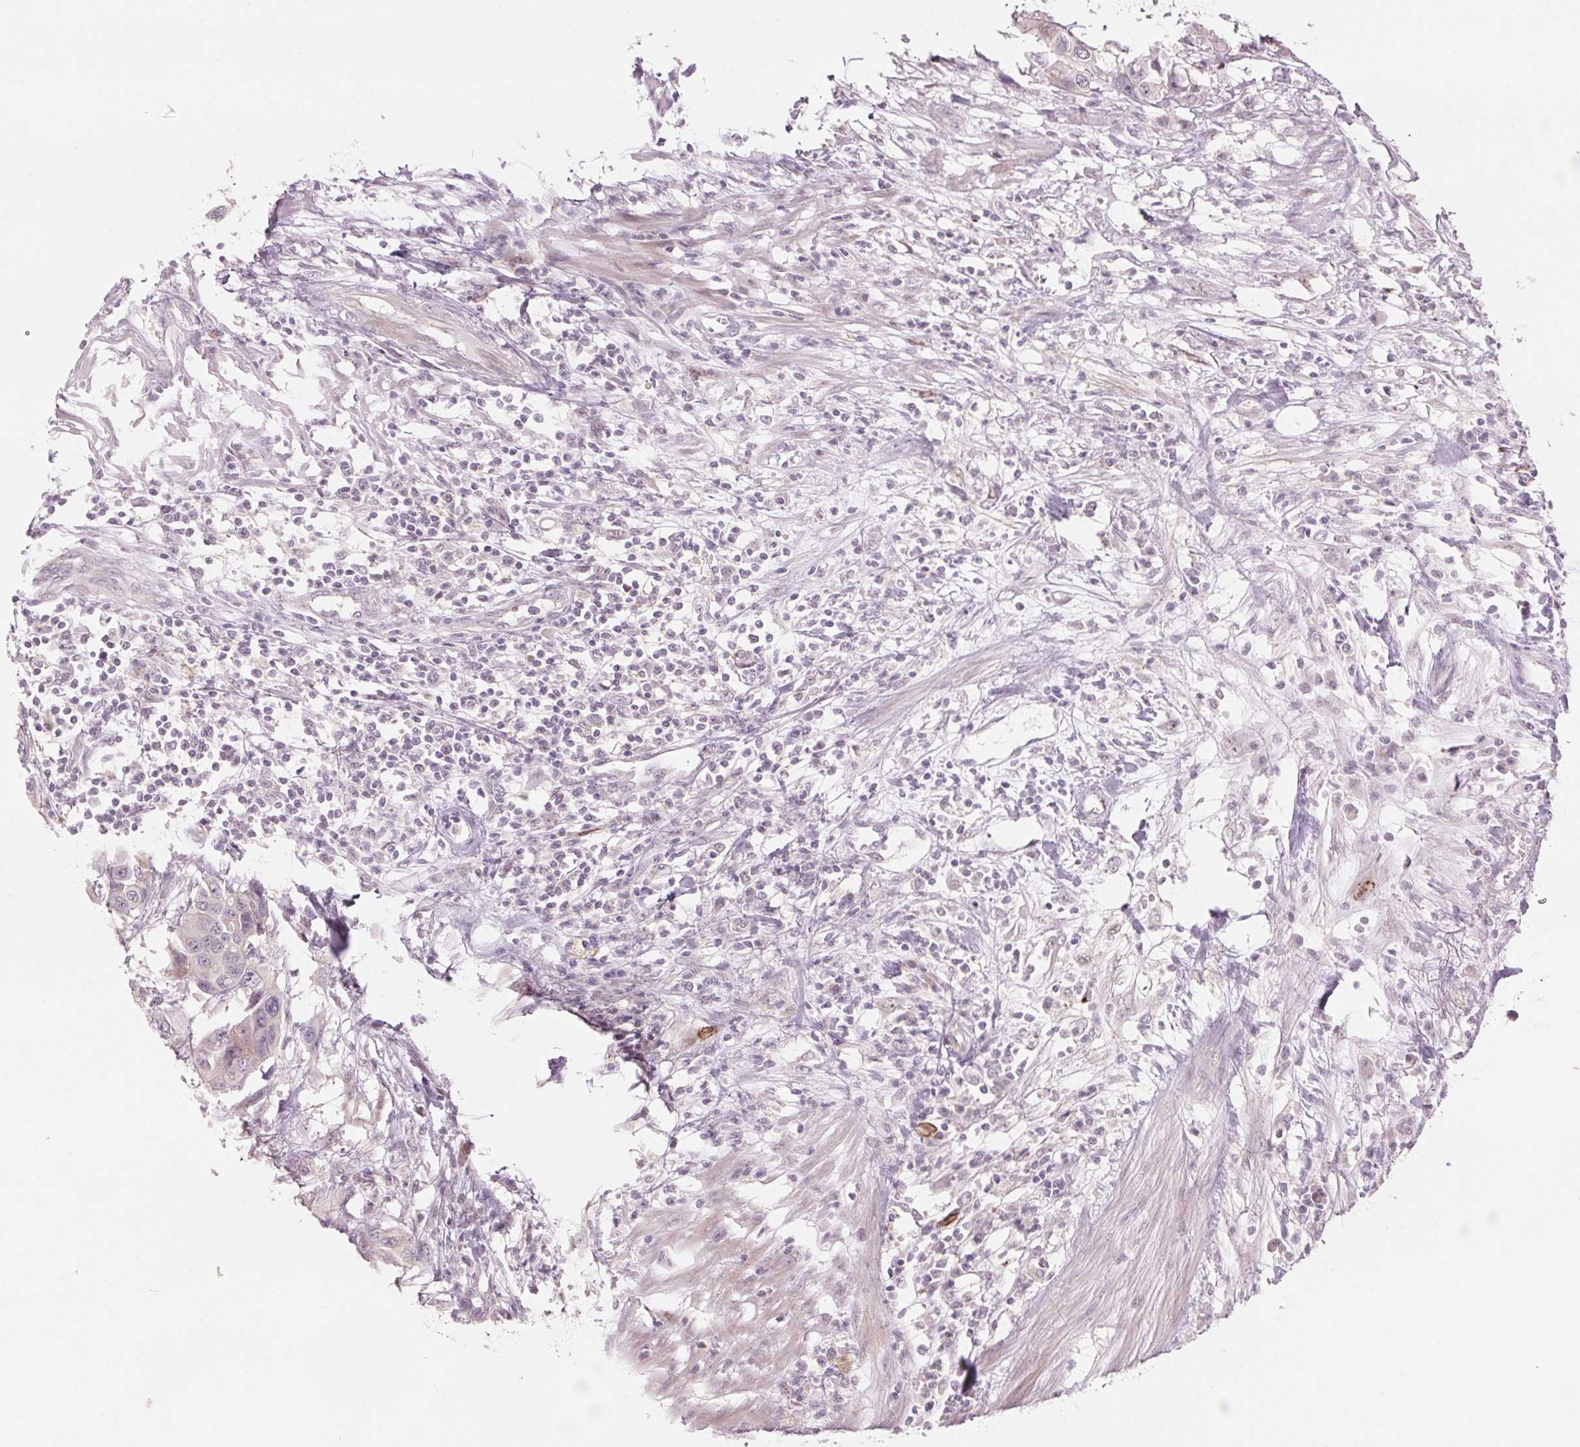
{"staining": {"intensity": "weak", "quantity": "<25%", "location": "cytoplasmic/membranous"}, "tissue": "colorectal cancer", "cell_type": "Tumor cells", "image_type": "cancer", "snomed": [{"axis": "morphology", "description": "Adenocarcinoma, NOS"}, {"axis": "topography", "description": "Colon"}], "caption": "Tumor cells are negative for protein expression in human colorectal cancer.", "gene": "TMED6", "patient": {"sex": "male", "age": 77}}